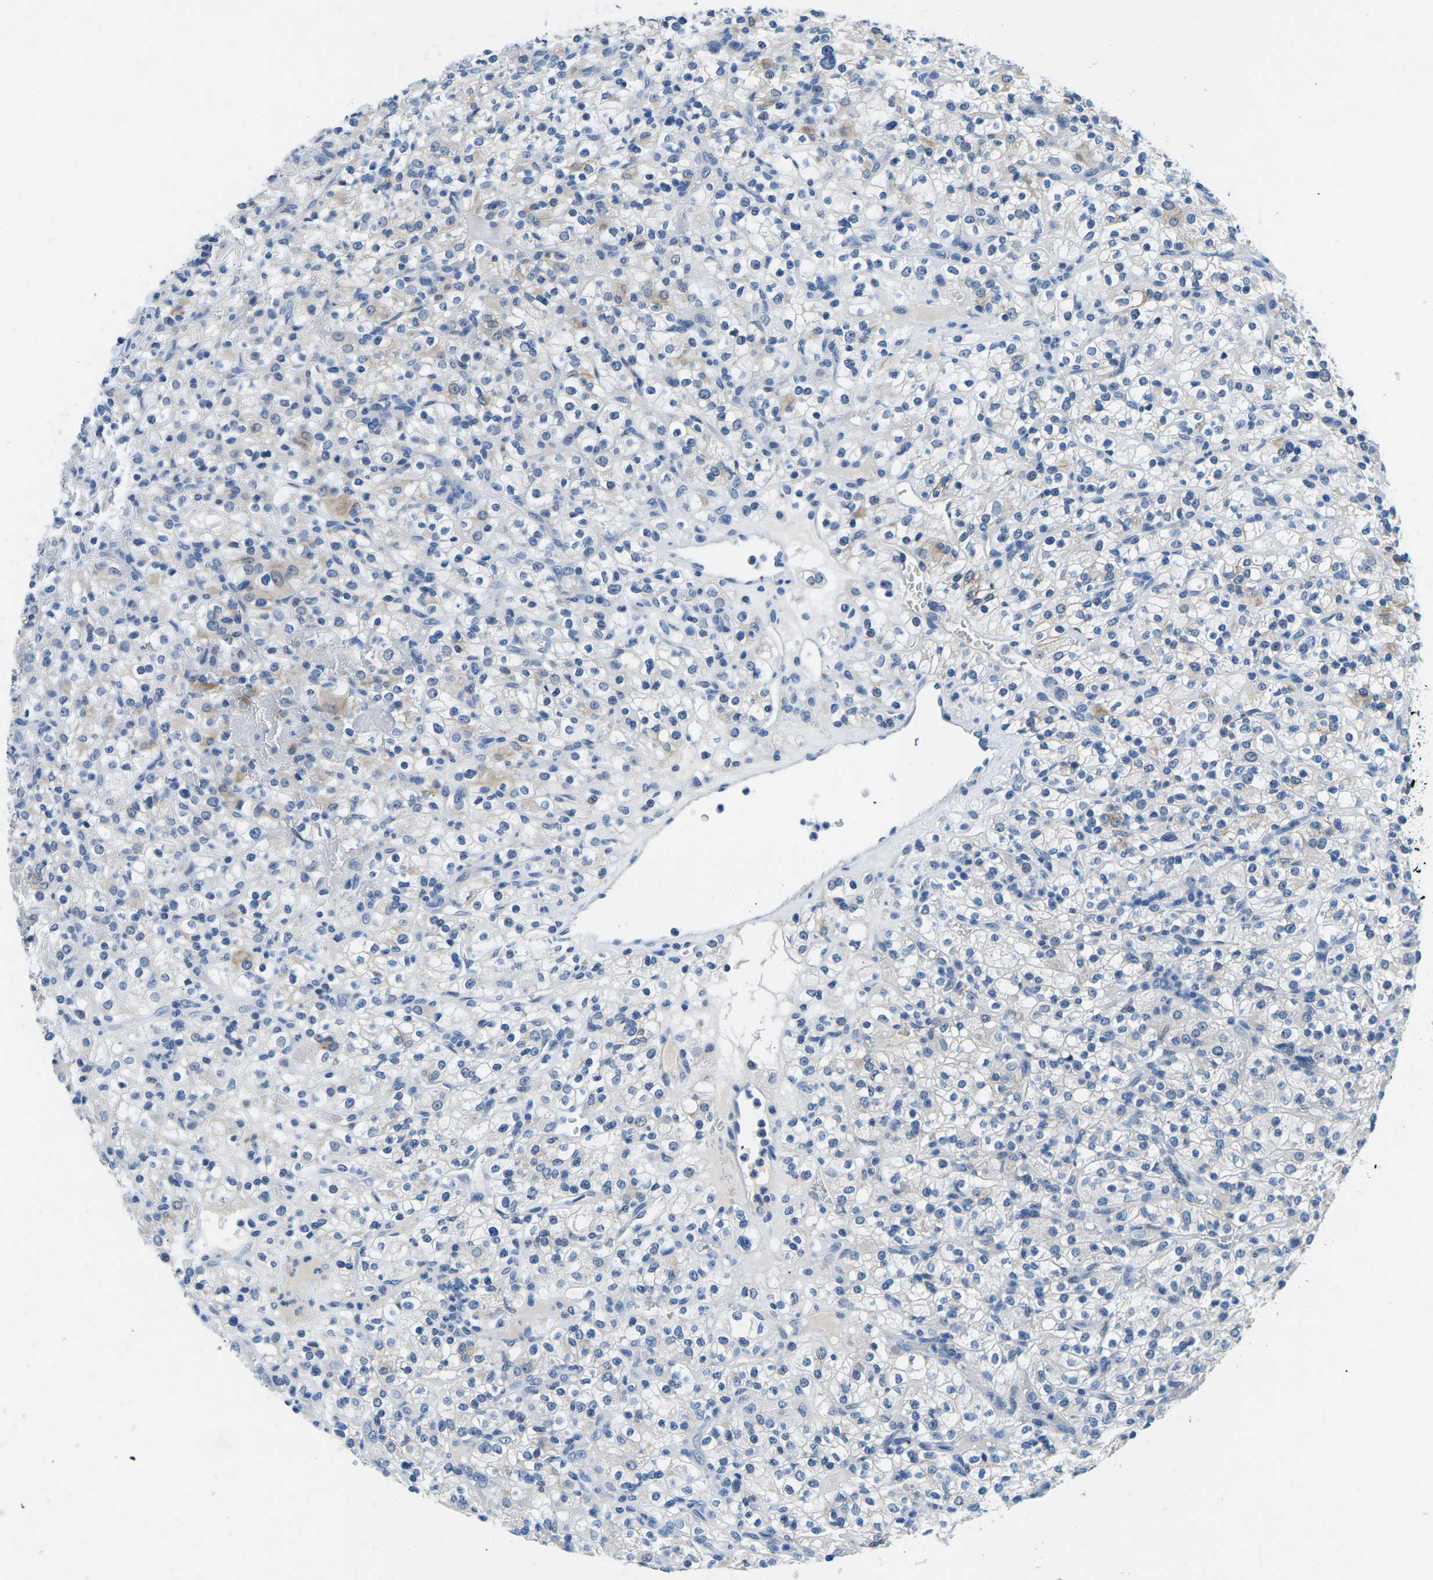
{"staining": {"intensity": "weak", "quantity": "<25%", "location": "cytoplasmic/membranous"}, "tissue": "renal cancer", "cell_type": "Tumor cells", "image_type": "cancer", "snomed": [{"axis": "morphology", "description": "Normal tissue, NOS"}, {"axis": "morphology", "description": "Adenocarcinoma, NOS"}, {"axis": "topography", "description": "Kidney"}], "caption": "High power microscopy histopathology image of an immunohistochemistry histopathology image of renal cancer (adenocarcinoma), revealing no significant staining in tumor cells.", "gene": "TM6SF1", "patient": {"sex": "female", "age": 72}}